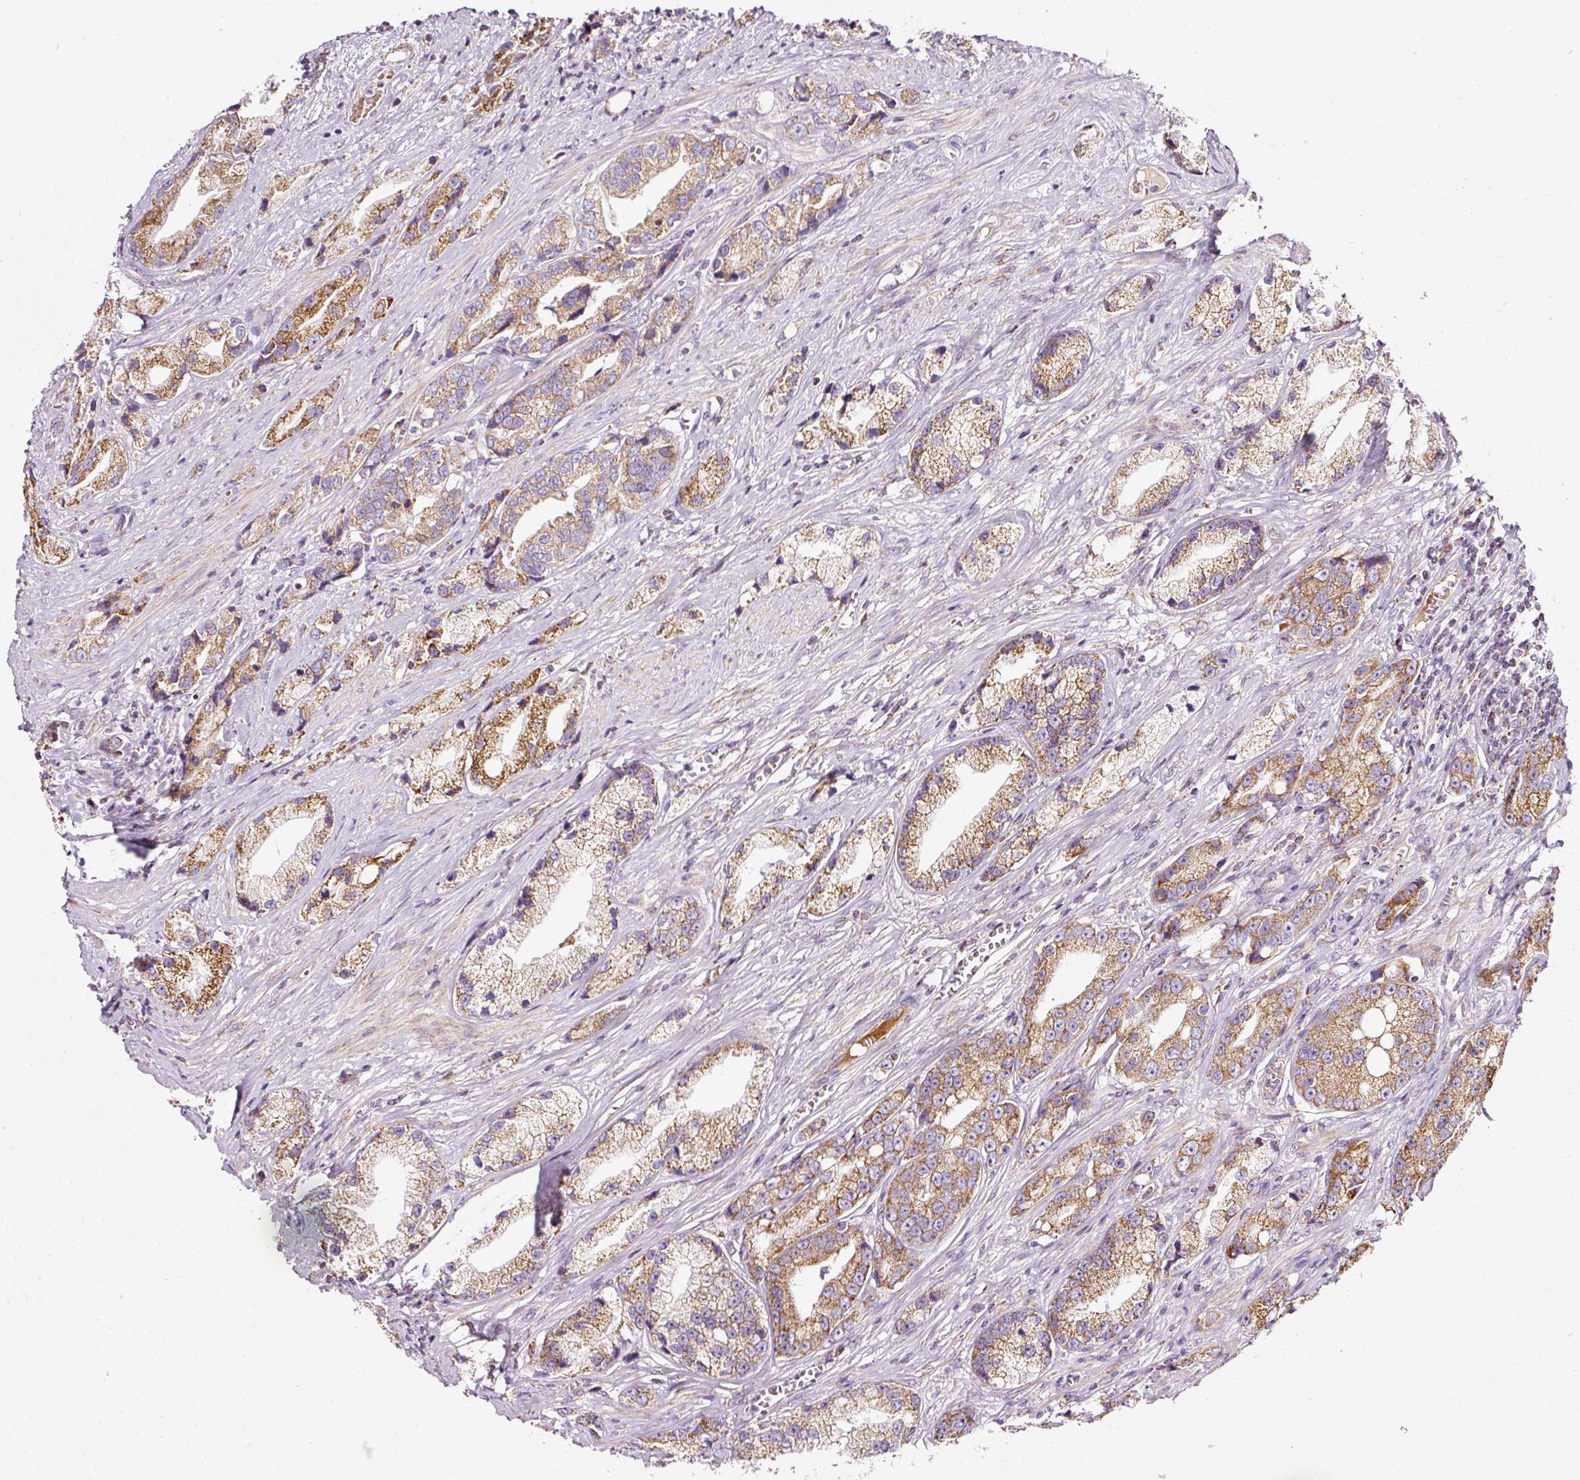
{"staining": {"intensity": "moderate", "quantity": ">75%", "location": "cytoplasmic/membranous"}, "tissue": "prostate cancer", "cell_type": "Tumor cells", "image_type": "cancer", "snomed": [{"axis": "morphology", "description": "Adenocarcinoma, High grade"}, {"axis": "topography", "description": "Prostate"}], "caption": "The histopathology image shows staining of prostate adenocarcinoma (high-grade), revealing moderate cytoplasmic/membranous protein staining (brown color) within tumor cells. The staining was performed using DAB to visualize the protein expression in brown, while the nuclei were stained in blue with hematoxylin (Magnification: 20x).", "gene": "SDHA", "patient": {"sex": "male", "age": 74}}